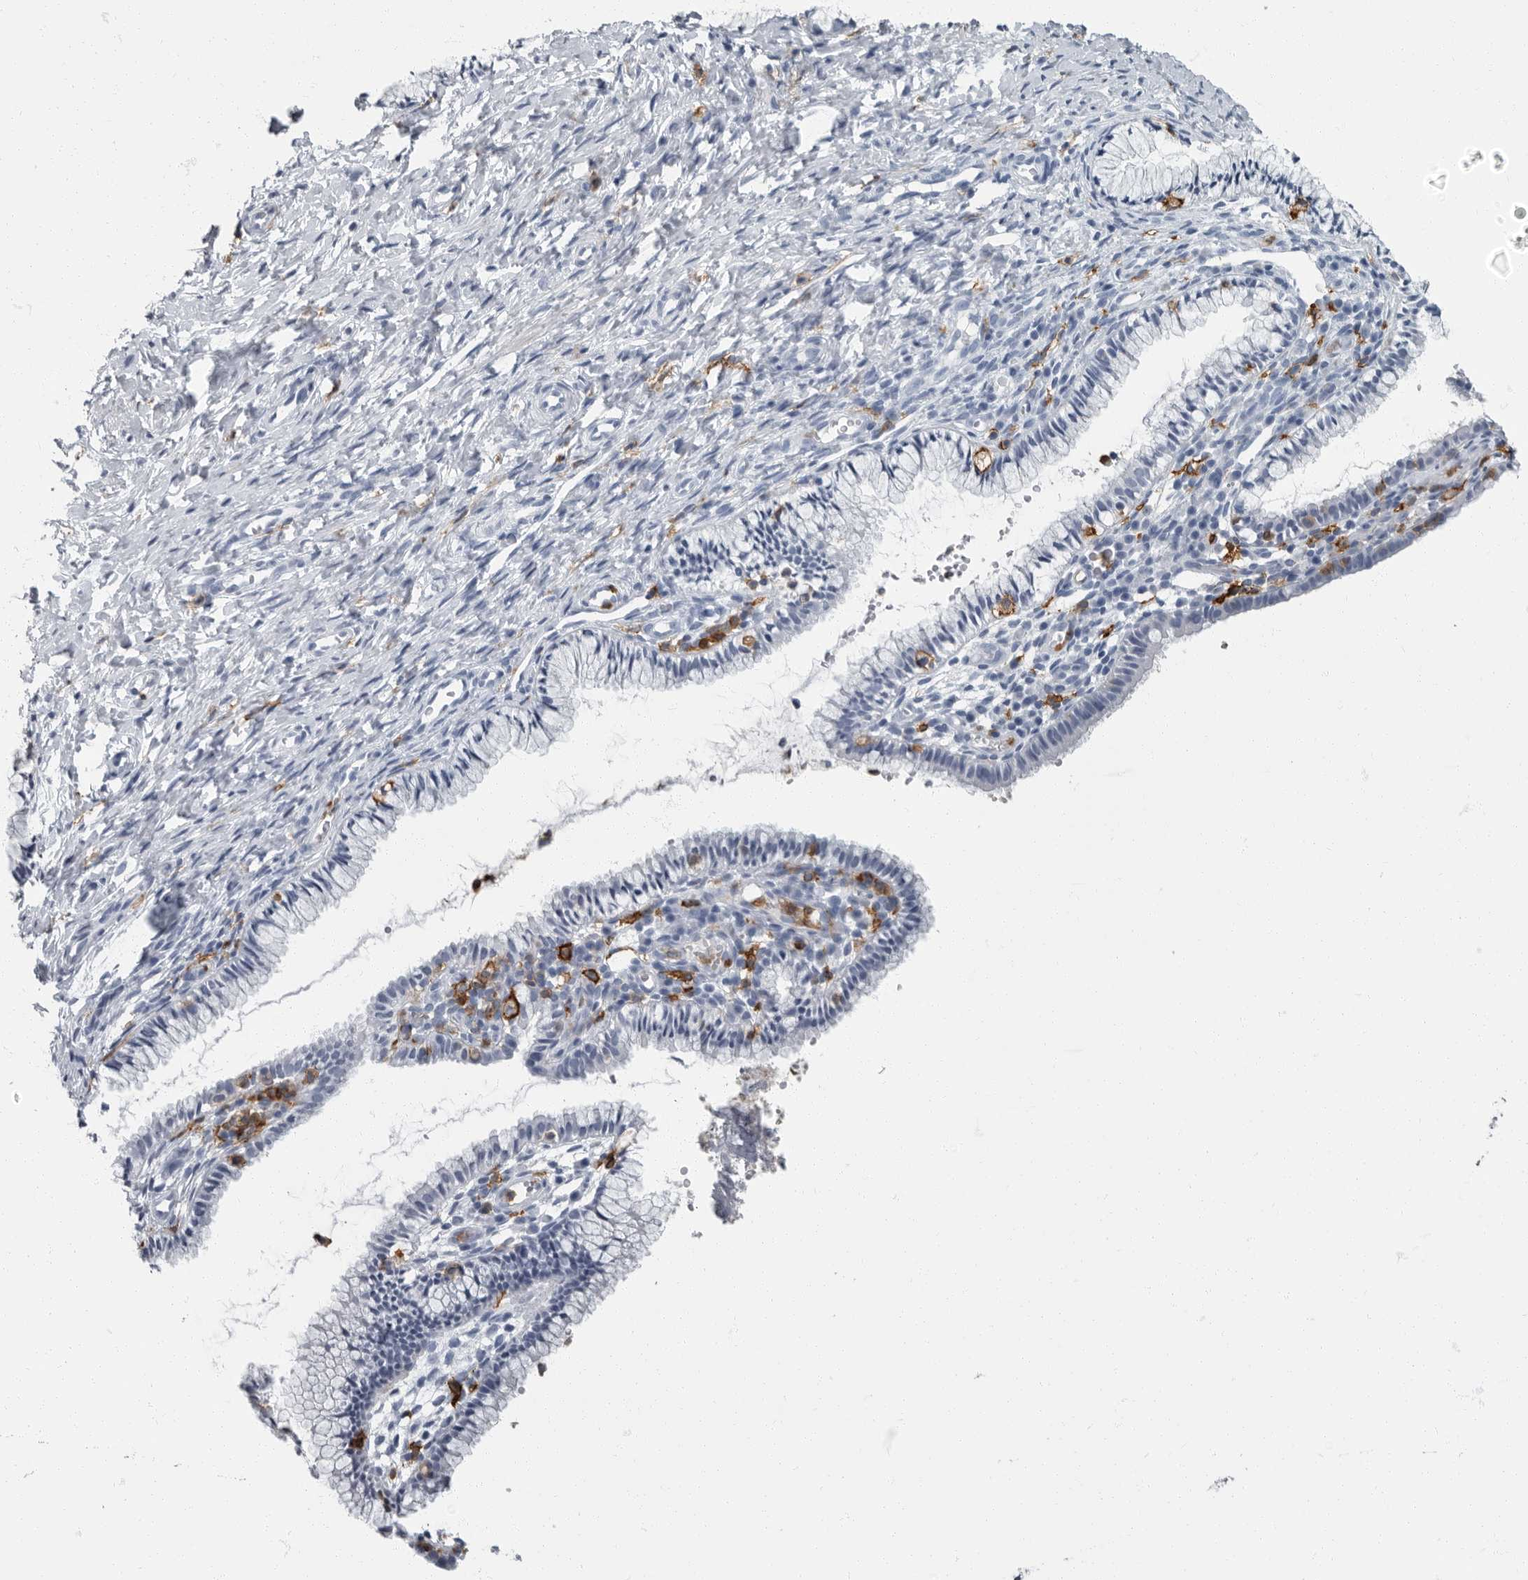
{"staining": {"intensity": "negative", "quantity": "none", "location": "none"}, "tissue": "cervix", "cell_type": "Glandular cells", "image_type": "normal", "snomed": [{"axis": "morphology", "description": "Normal tissue, NOS"}, {"axis": "topography", "description": "Cervix"}], "caption": "Immunohistochemistry image of unremarkable cervix: human cervix stained with DAB (3,3'-diaminobenzidine) exhibits no significant protein staining in glandular cells. (Stains: DAB (3,3'-diaminobenzidine) immunohistochemistry with hematoxylin counter stain, Microscopy: brightfield microscopy at high magnification).", "gene": "FCER1G", "patient": {"sex": "female", "age": 27}}